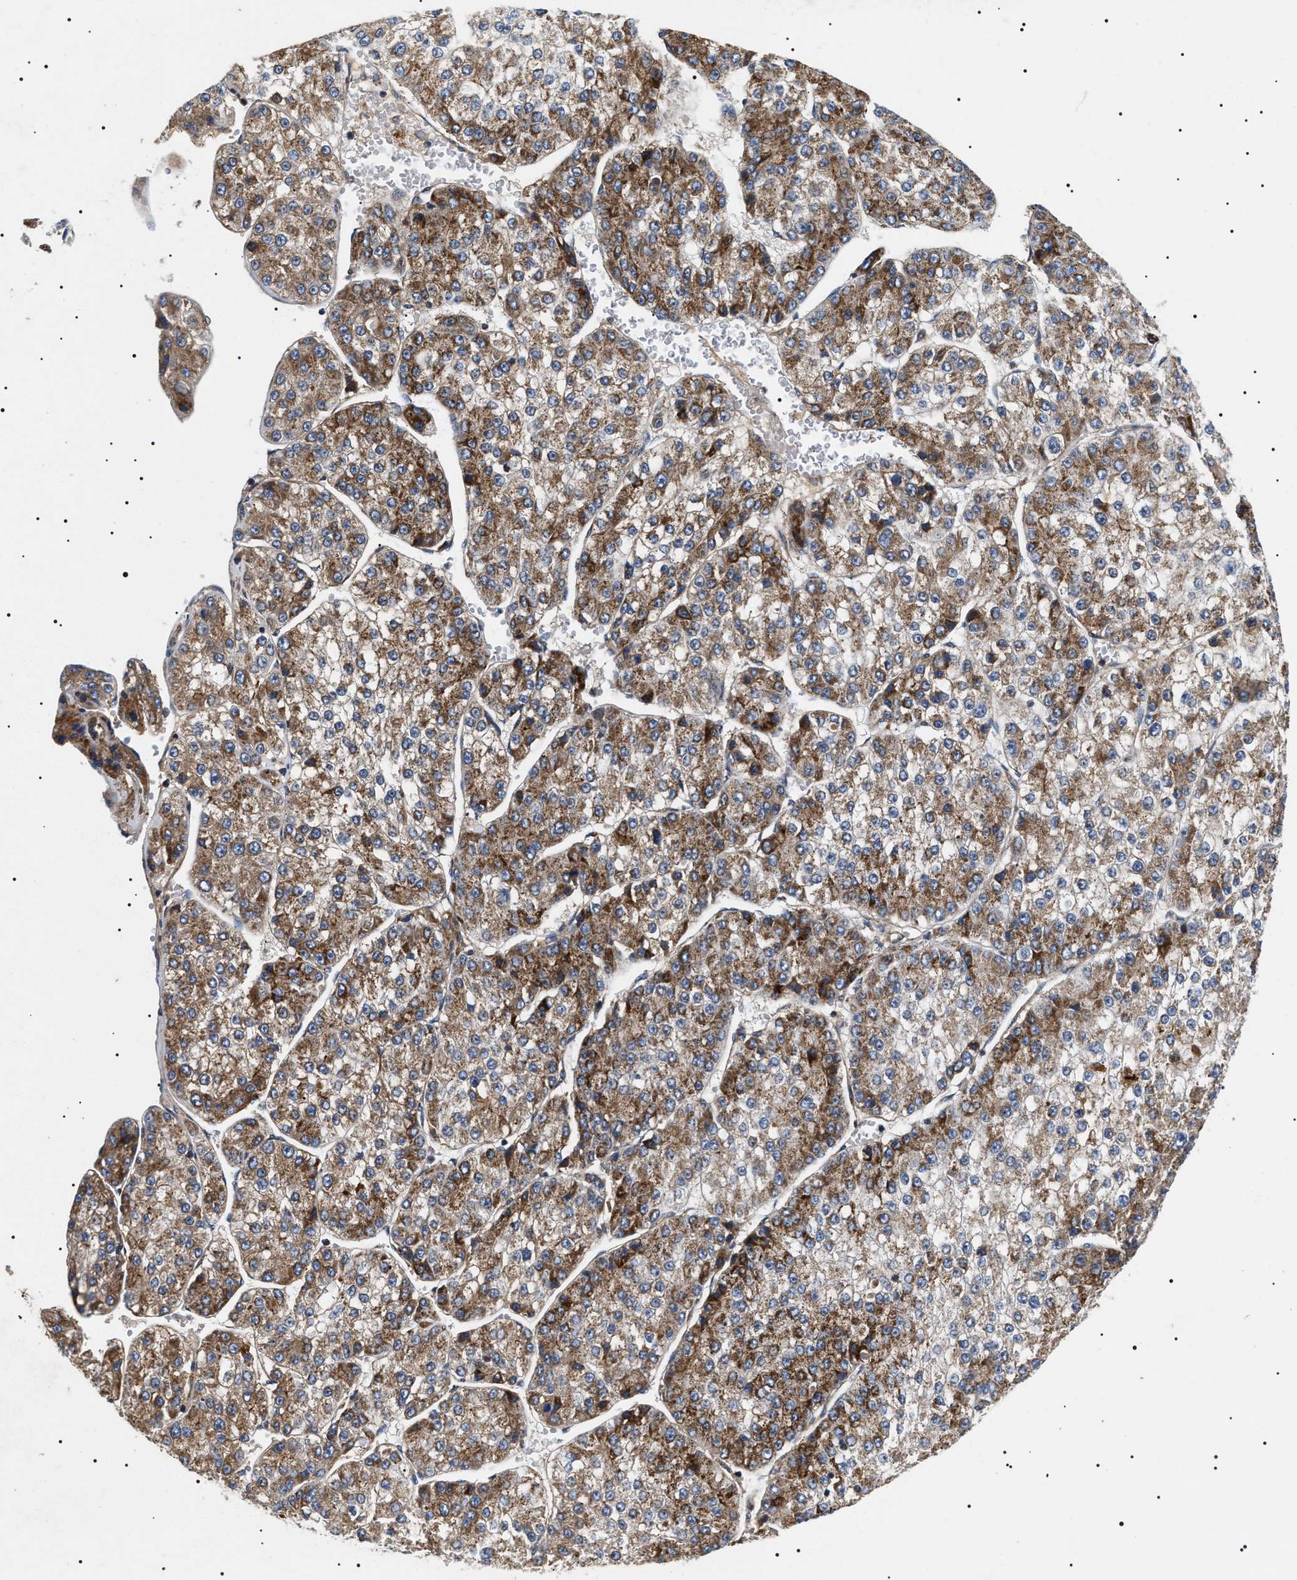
{"staining": {"intensity": "moderate", "quantity": ">75%", "location": "cytoplasmic/membranous"}, "tissue": "liver cancer", "cell_type": "Tumor cells", "image_type": "cancer", "snomed": [{"axis": "morphology", "description": "Carcinoma, Hepatocellular, NOS"}, {"axis": "topography", "description": "Liver"}], "caption": "A brown stain shows moderate cytoplasmic/membranous expression of a protein in human hepatocellular carcinoma (liver) tumor cells.", "gene": "OXSM", "patient": {"sex": "female", "age": 73}}